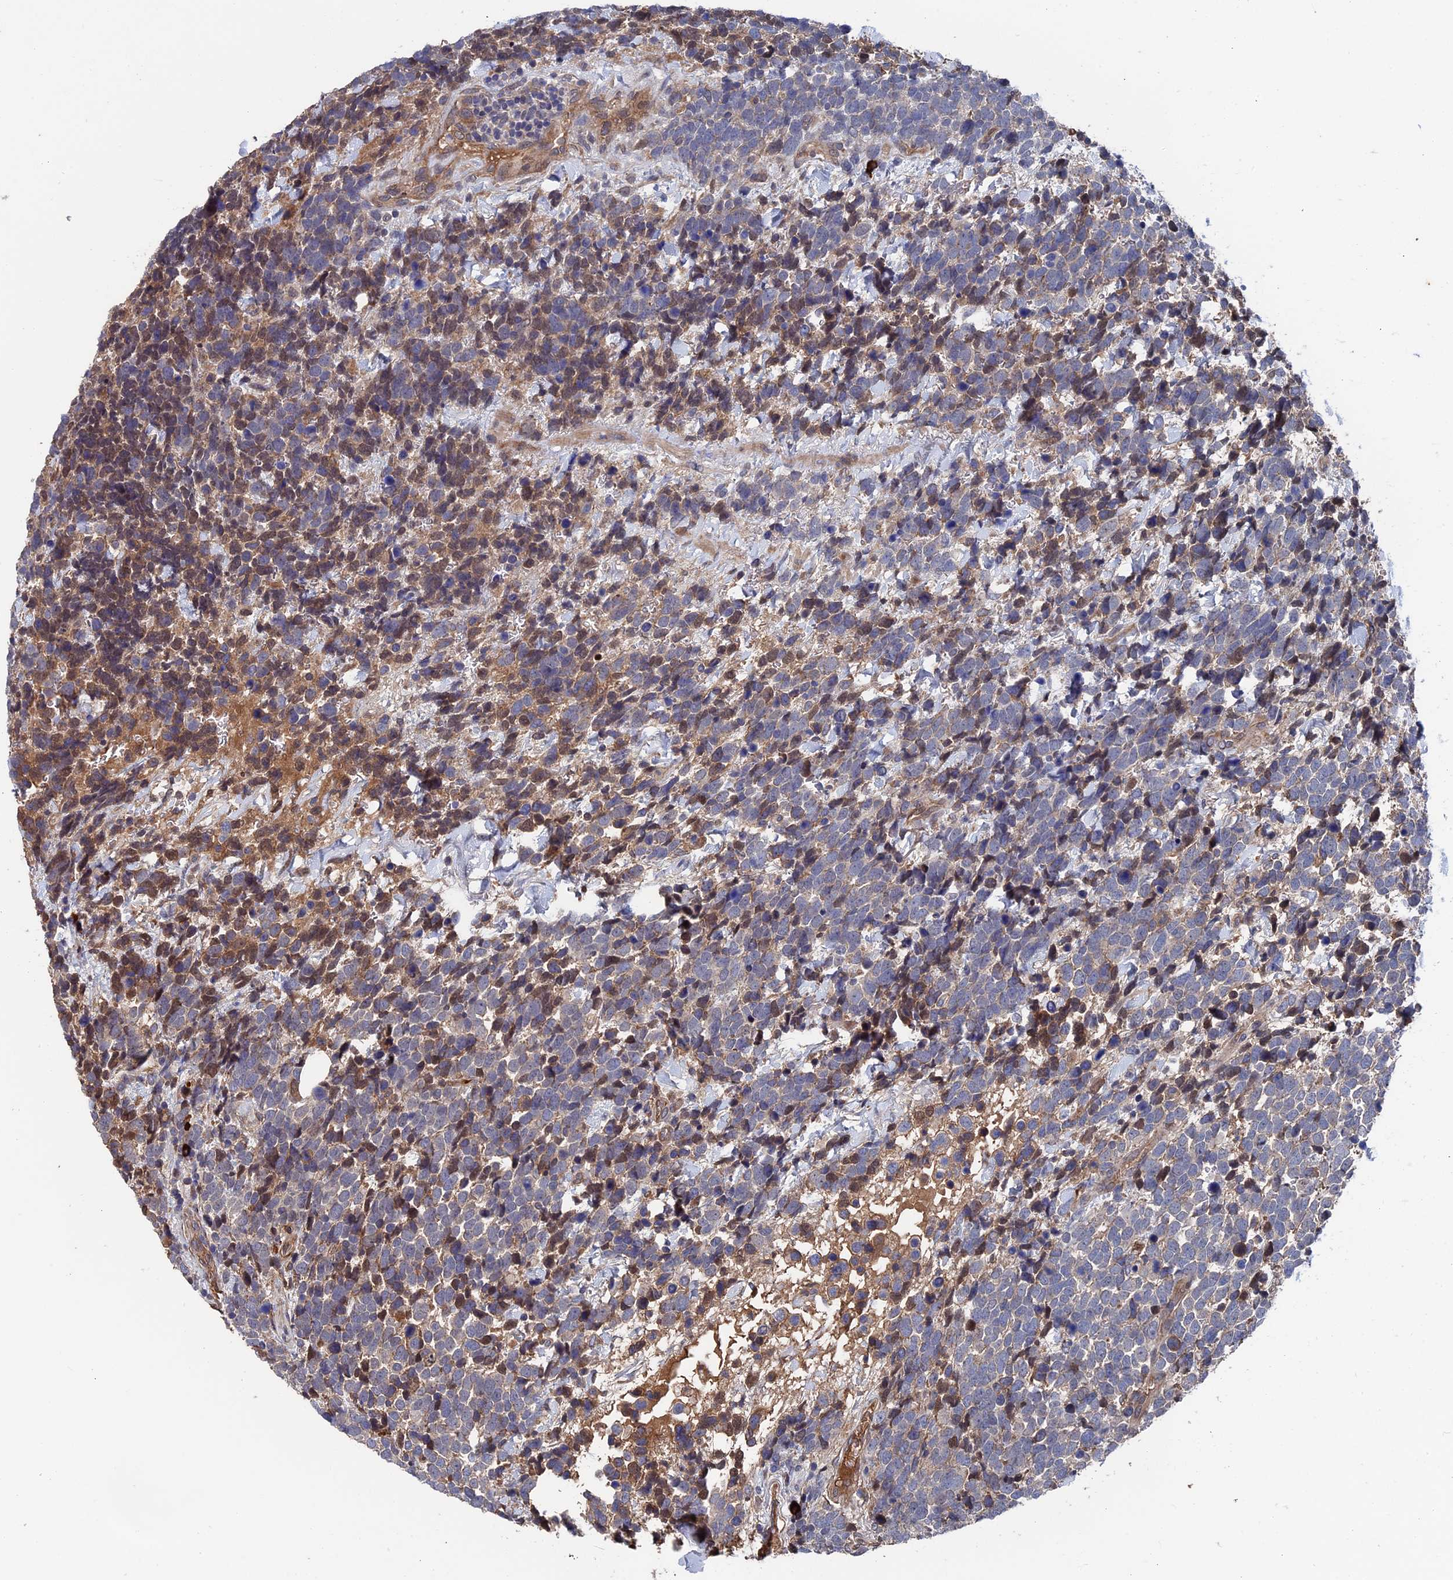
{"staining": {"intensity": "weak", "quantity": "25%-75%", "location": "cytoplasmic/membranous"}, "tissue": "urothelial cancer", "cell_type": "Tumor cells", "image_type": "cancer", "snomed": [{"axis": "morphology", "description": "Urothelial carcinoma, High grade"}, {"axis": "topography", "description": "Urinary bladder"}], "caption": "Human high-grade urothelial carcinoma stained with a protein marker exhibits weak staining in tumor cells.", "gene": "RPUSD1", "patient": {"sex": "female", "age": 82}}